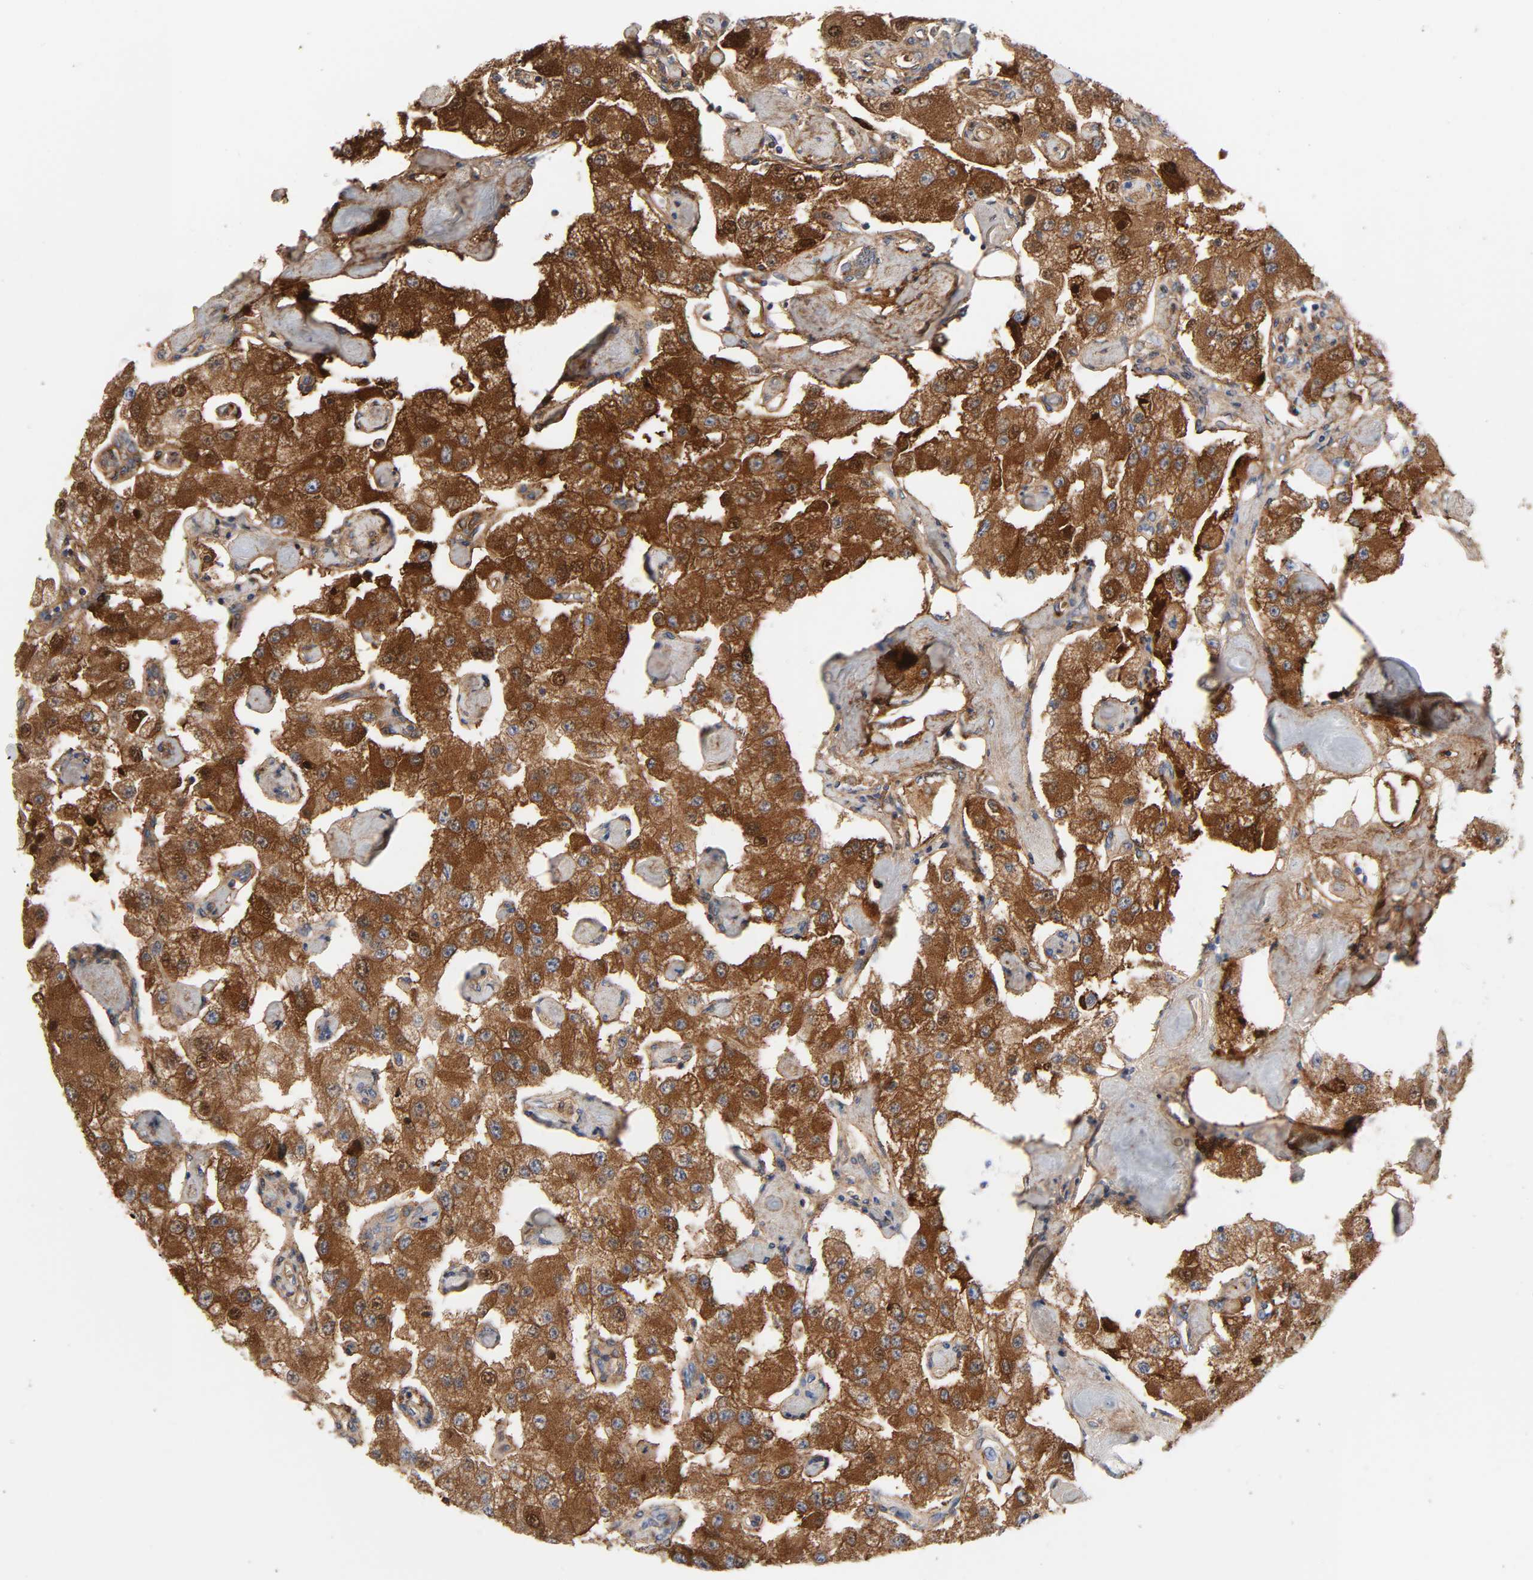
{"staining": {"intensity": "strong", "quantity": ">75%", "location": "cytoplasmic/membranous"}, "tissue": "carcinoid", "cell_type": "Tumor cells", "image_type": "cancer", "snomed": [{"axis": "morphology", "description": "Carcinoid, malignant, NOS"}, {"axis": "topography", "description": "Pancreas"}], "caption": "Protein staining displays strong cytoplasmic/membranous staining in approximately >75% of tumor cells in carcinoid (malignant). The staining is performed using DAB (3,3'-diaminobenzidine) brown chromogen to label protein expression. The nuclei are counter-stained blue using hematoxylin.", "gene": "FBLN1", "patient": {"sex": "male", "age": 41}}